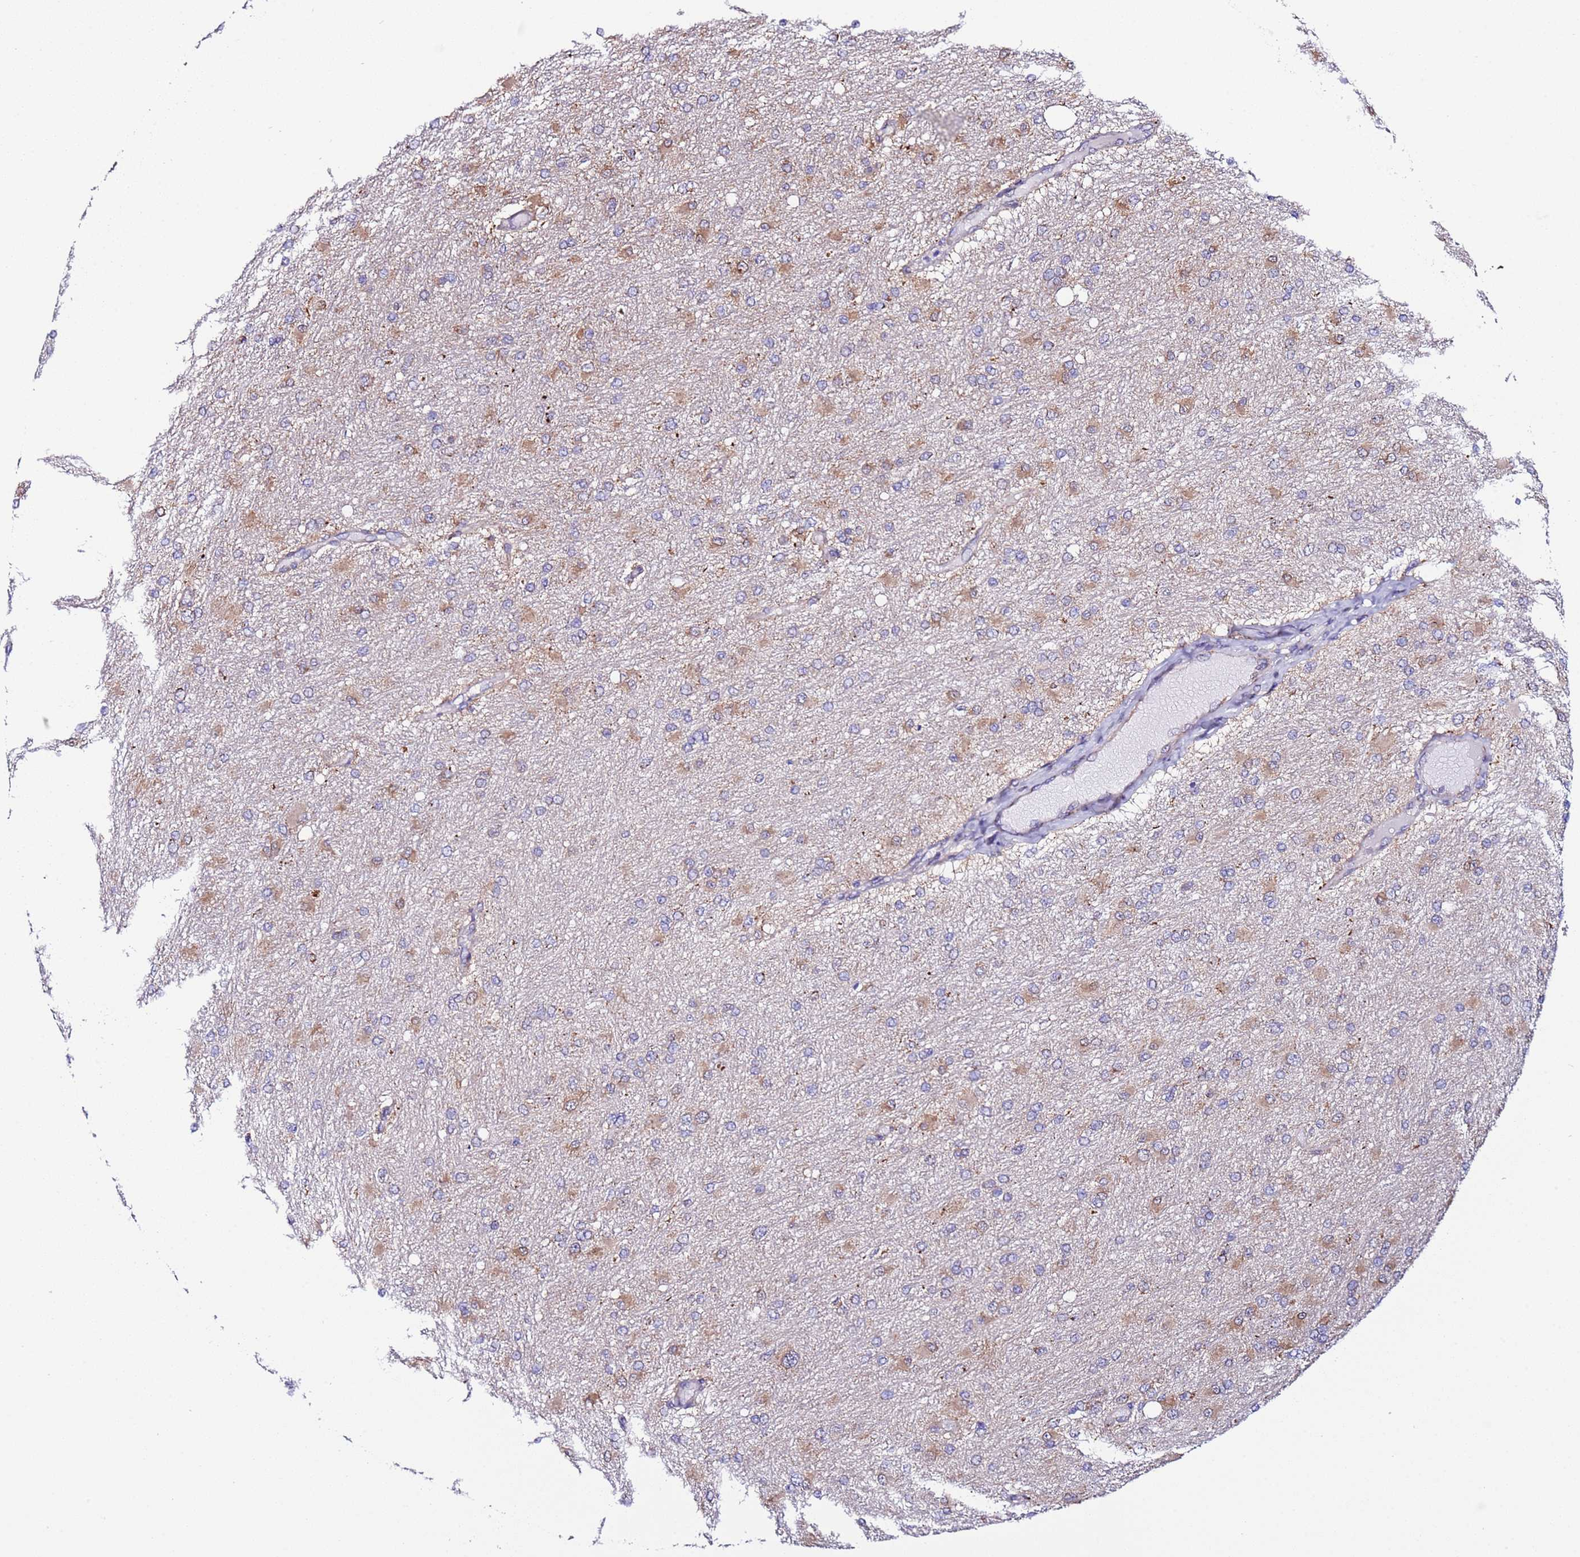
{"staining": {"intensity": "moderate", "quantity": ">75%", "location": "cytoplasmic/membranous"}, "tissue": "glioma", "cell_type": "Tumor cells", "image_type": "cancer", "snomed": [{"axis": "morphology", "description": "Glioma, malignant, High grade"}, {"axis": "topography", "description": "Cerebral cortex"}], "caption": "A micrograph of human high-grade glioma (malignant) stained for a protein reveals moderate cytoplasmic/membranous brown staining in tumor cells.", "gene": "AHI1", "patient": {"sex": "female", "age": 36}}